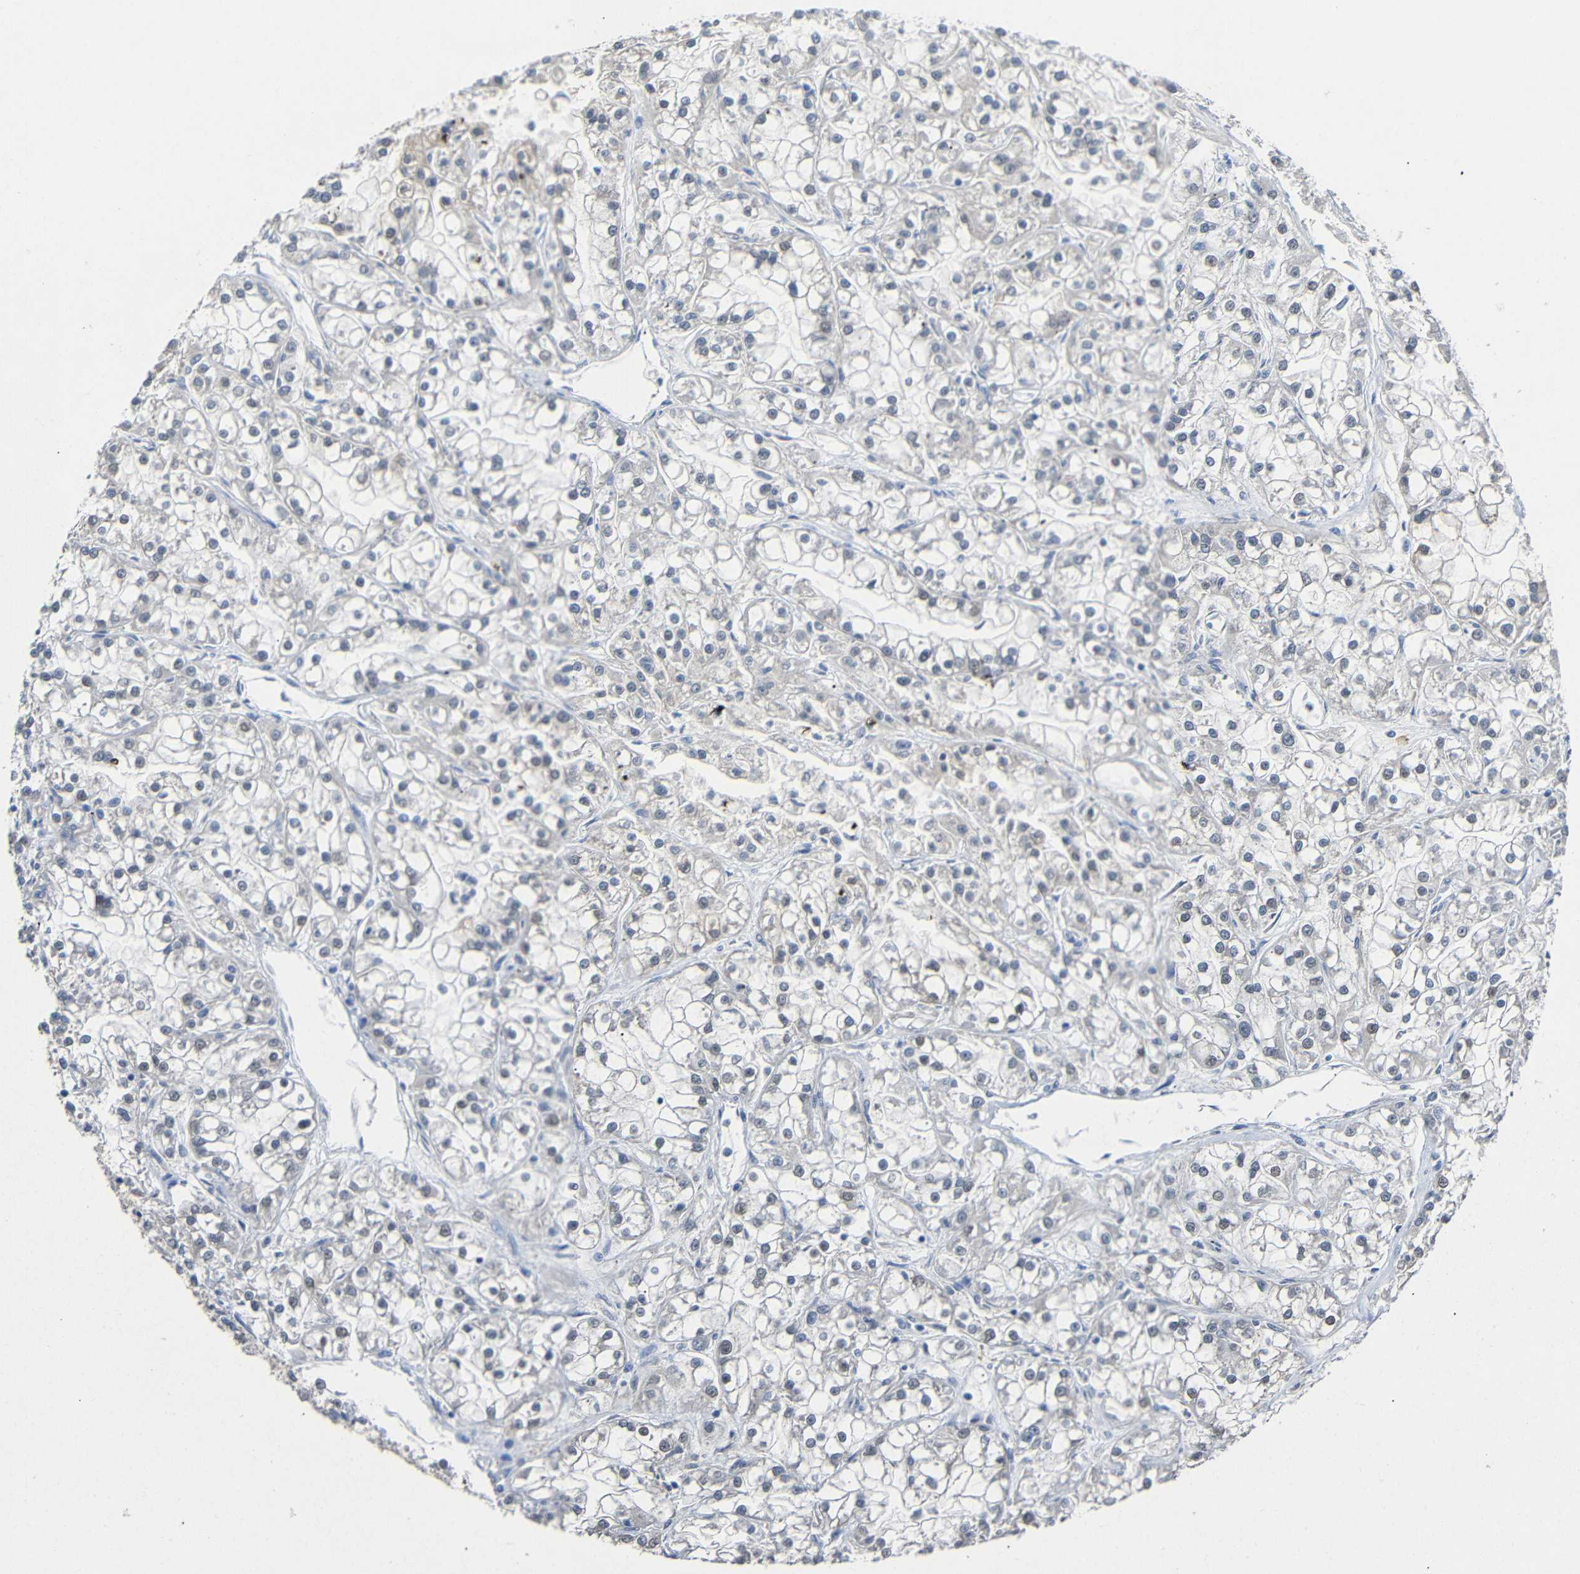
{"staining": {"intensity": "negative", "quantity": "none", "location": "none"}, "tissue": "renal cancer", "cell_type": "Tumor cells", "image_type": "cancer", "snomed": [{"axis": "morphology", "description": "Adenocarcinoma, NOS"}, {"axis": "topography", "description": "Kidney"}], "caption": "Photomicrograph shows no protein expression in tumor cells of renal cancer tissue.", "gene": "HNF1A", "patient": {"sex": "female", "age": 52}}